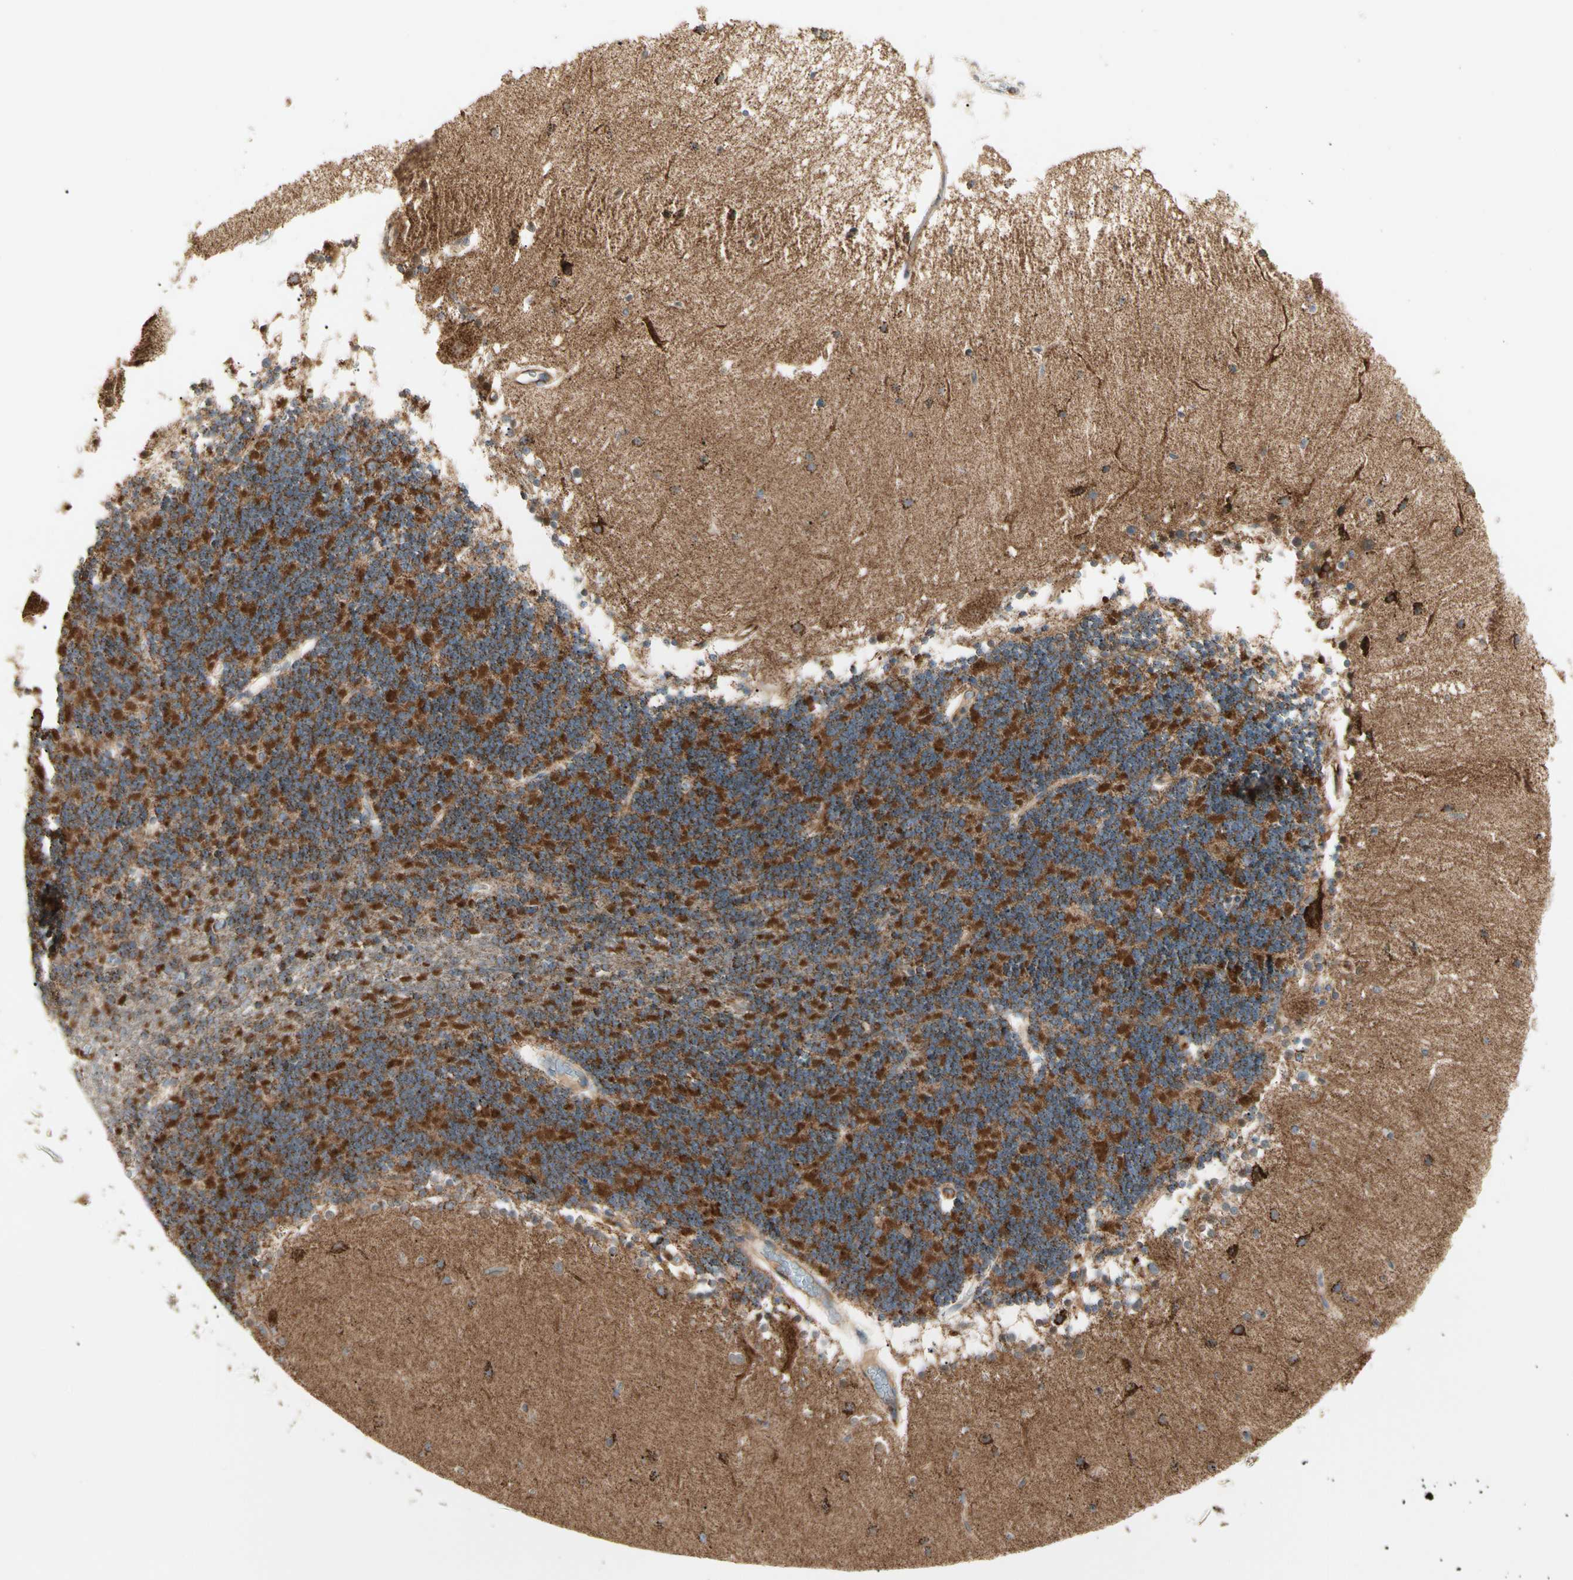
{"staining": {"intensity": "strong", "quantity": "25%-75%", "location": "cytoplasmic/membranous"}, "tissue": "cerebellum", "cell_type": "Cells in granular layer", "image_type": "normal", "snomed": [{"axis": "morphology", "description": "Normal tissue, NOS"}, {"axis": "topography", "description": "Cerebellum"}], "caption": "Unremarkable cerebellum was stained to show a protein in brown. There is high levels of strong cytoplasmic/membranous expression in about 25%-75% of cells in granular layer.", "gene": "TBC1D10A", "patient": {"sex": "female", "age": 54}}